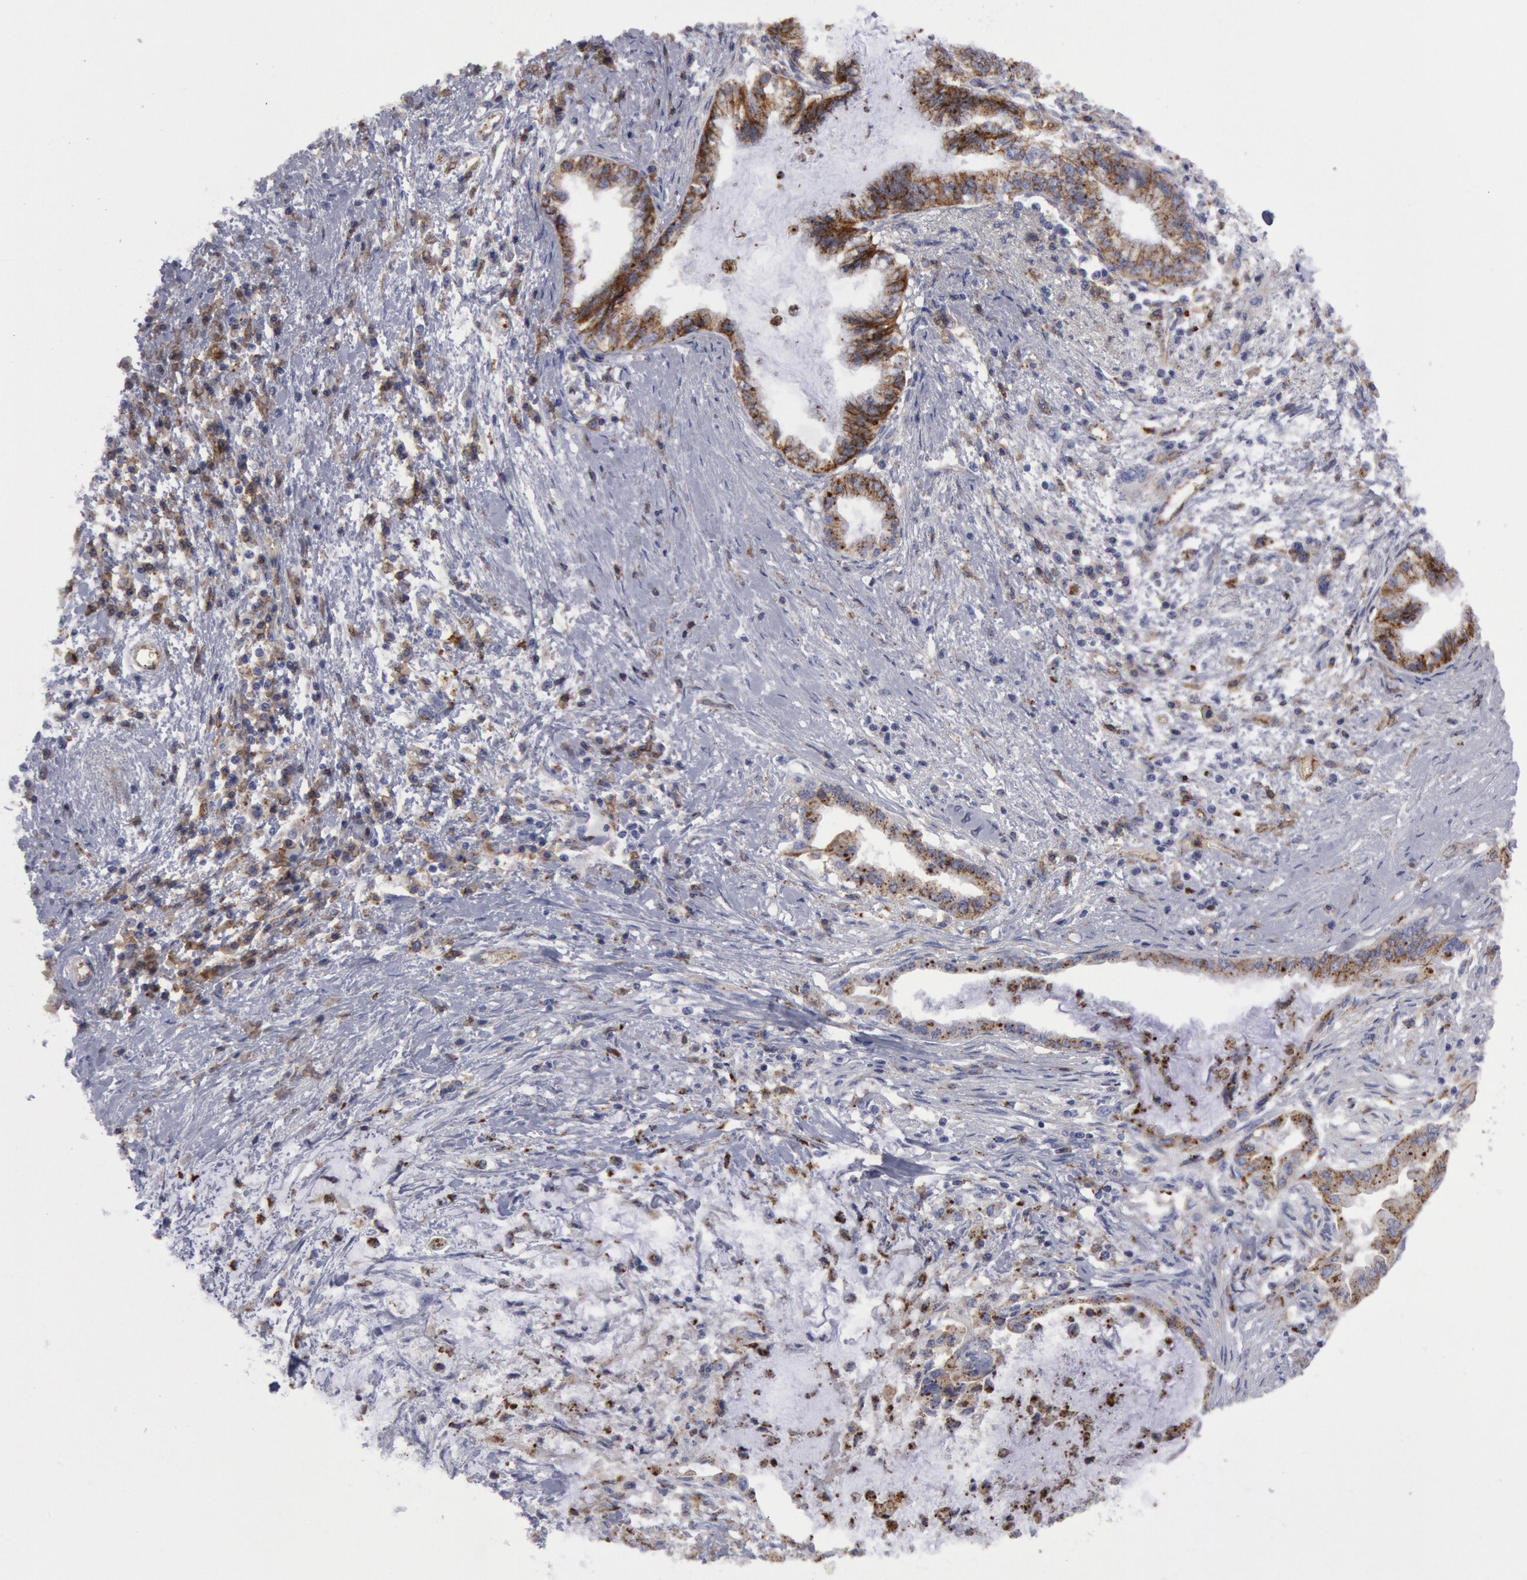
{"staining": {"intensity": "weak", "quantity": "<25%", "location": "cytoplasmic/membranous"}, "tissue": "pancreatic cancer", "cell_type": "Tumor cells", "image_type": "cancer", "snomed": [{"axis": "morphology", "description": "Adenocarcinoma, NOS"}, {"axis": "topography", "description": "Pancreas"}], "caption": "IHC histopathology image of neoplastic tissue: adenocarcinoma (pancreatic) stained with DAB demonstrates no significant protein expression in tumor cells.", "gene": "FLOT1", "patient": {"sex": "female", "age": 64}}